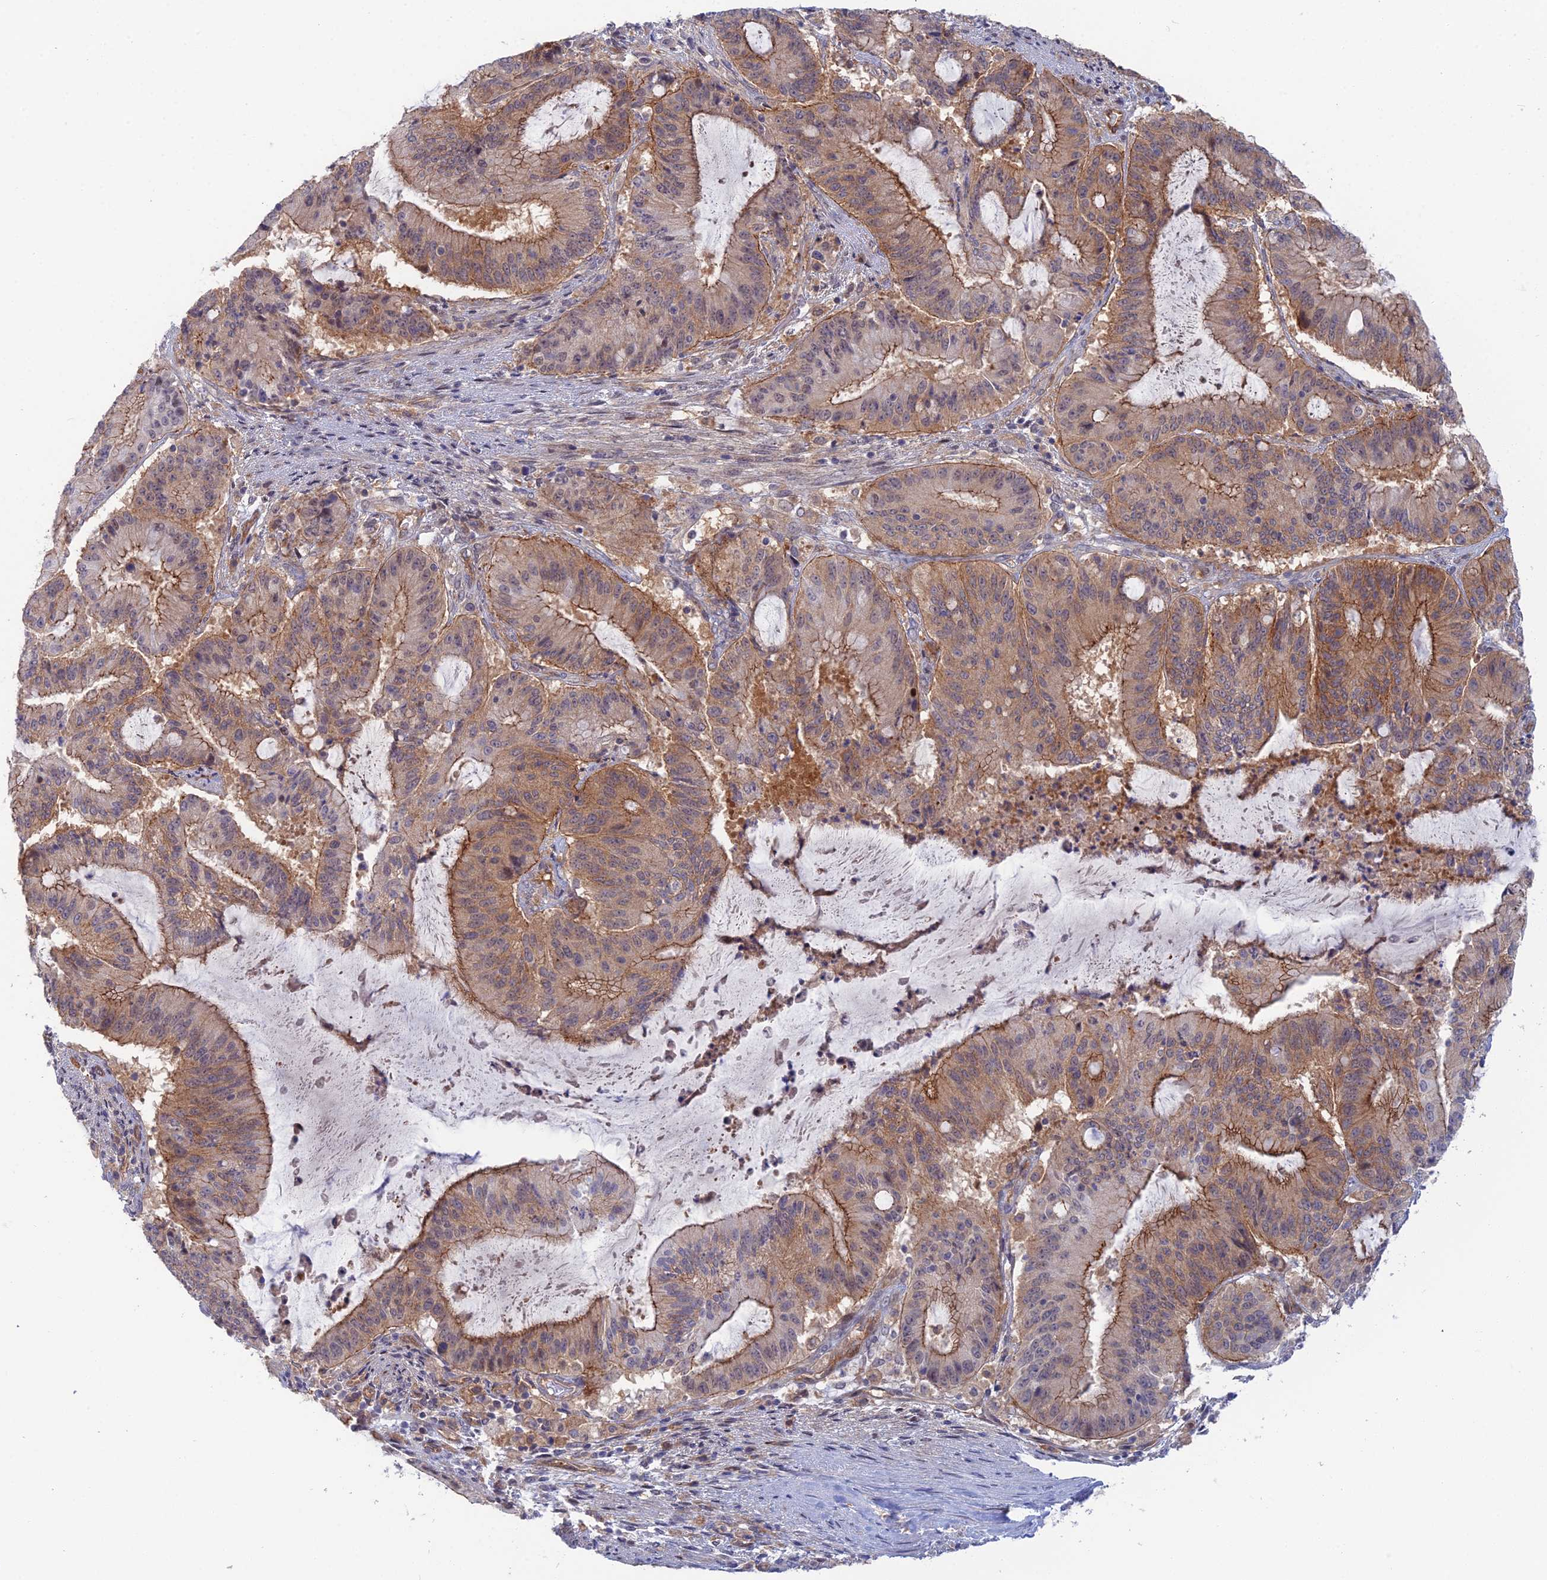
{"staining": {"intensity": "moderate", "quantity": ">75%", "location": "cytoplasmic/membranous"}, "tissue": "liver cancer", "cell_type": "Tumor cells", "image_type": "cancer", "snomed": [{"axis": "morphology", "description": "Normal tissue, NOS"}, {"axis": "morphology", "description": "Cholangiocarcinoma"}, {"axis": "topography", "description": "Liver"}, {"axis": "topography", "description": "Peripheral nerve tissue"}], "caption": "Brown immunohistochemical staining in liver cancer exhibits moderate cytoplasmic/membranous positivity in about >75% of tumor cells.", "gene": "ABHD1", "patient": {"sex": "female", "age": 73}}